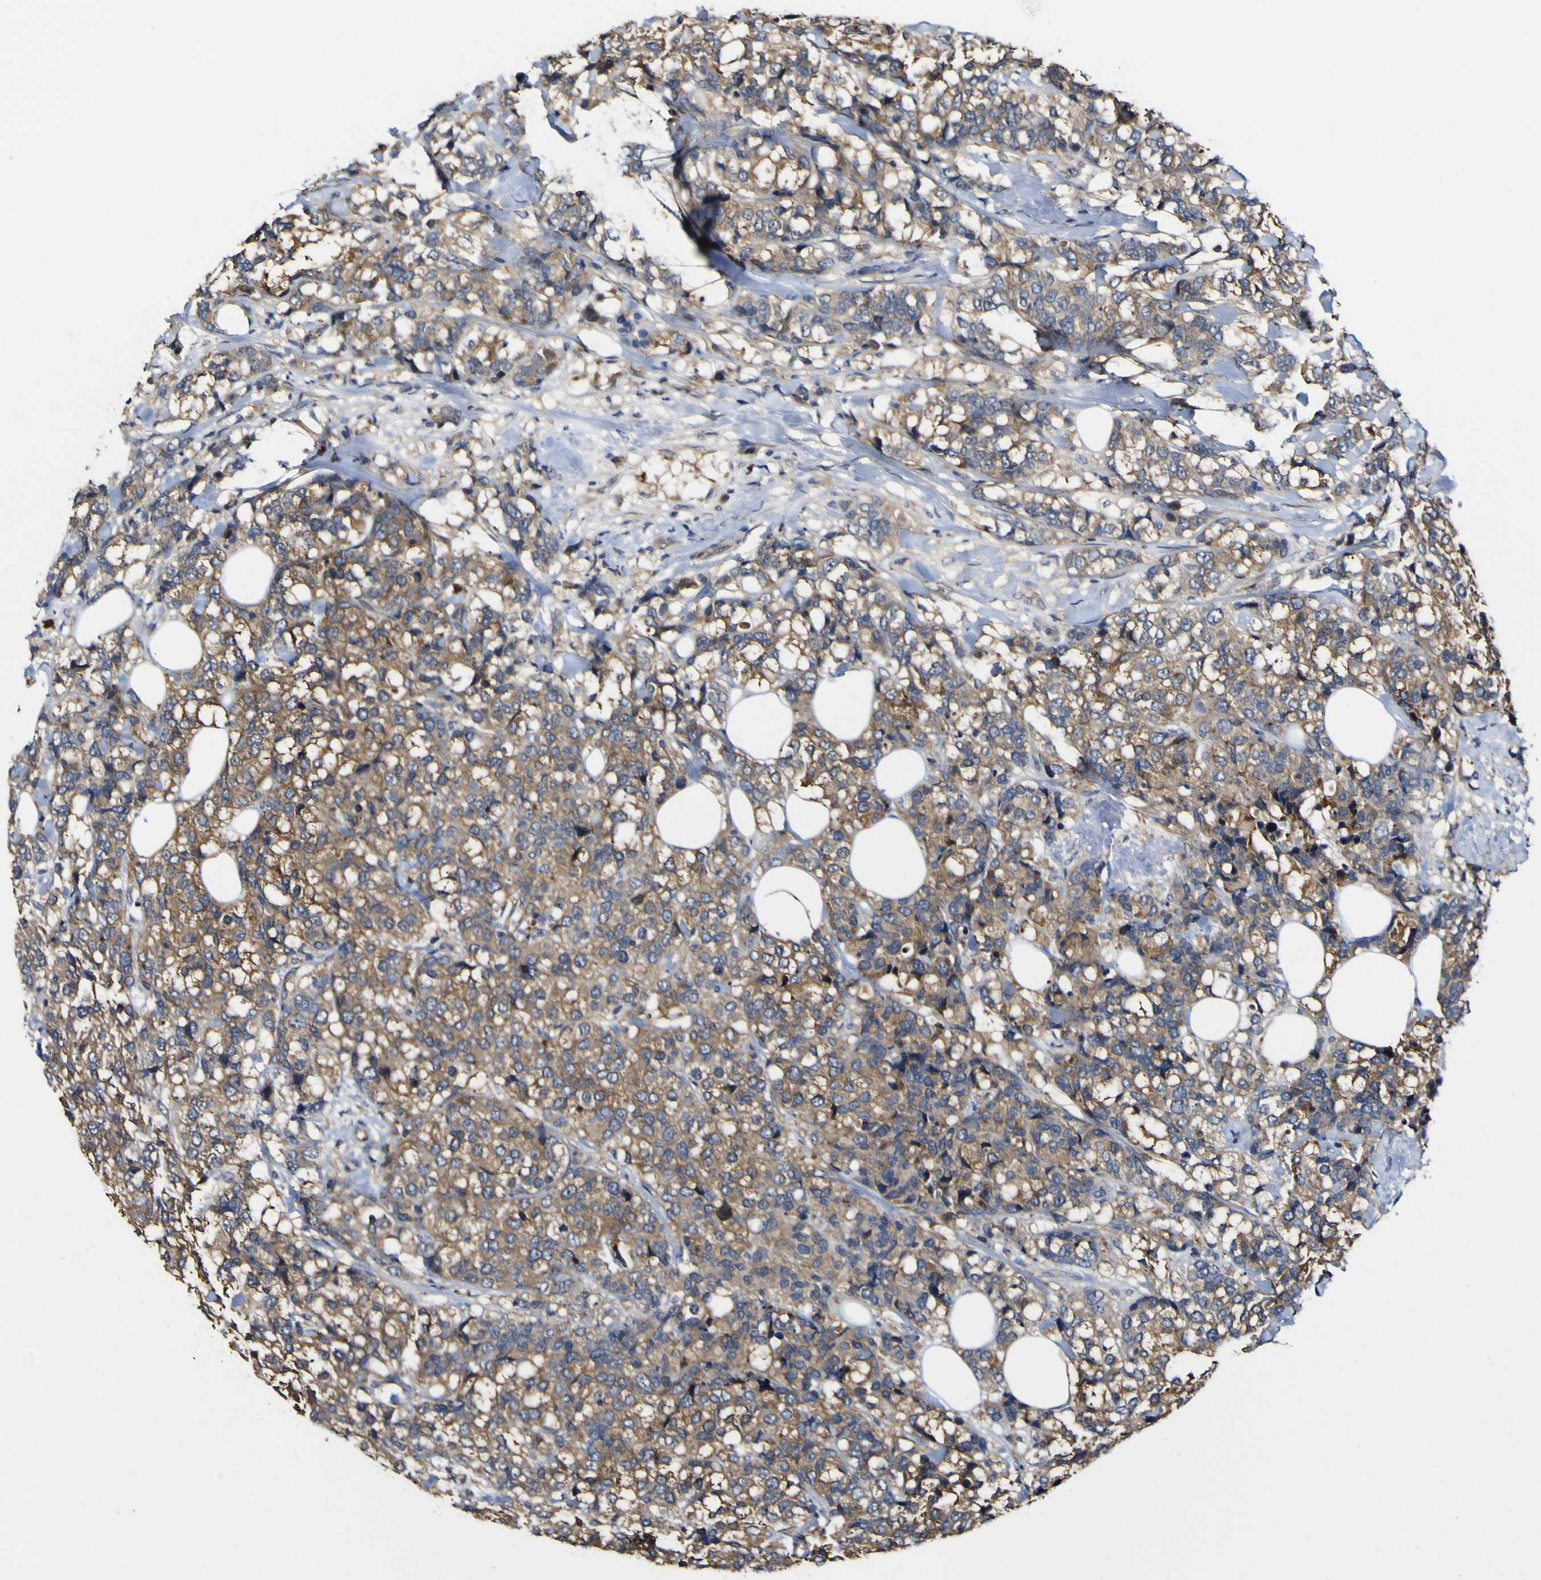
{"staining": {"intensity": "moderate", "quantity": ">75%", "location": "cytoplasmic/membranous"}, "tissue": "breast cancer", "cell_type": "Tumor cells", "image_type": "cancer", "snomed": [{"axis": "morphology", "description": "Lobular carcinoma"}, {"axis": "topography", "description": "Breast"}], "caption": "High-magnification brightfield microscopy of lobular carcinoma (breast) stained with DAB (brown) and counterstained with hematoxylin (blue). tumor cells exhibit moderate cytoplasmic/membranous expression is seen in approximately>75% of cells.", "gene": "CCL2", "patient": {"sex": "female", "age": 59}}